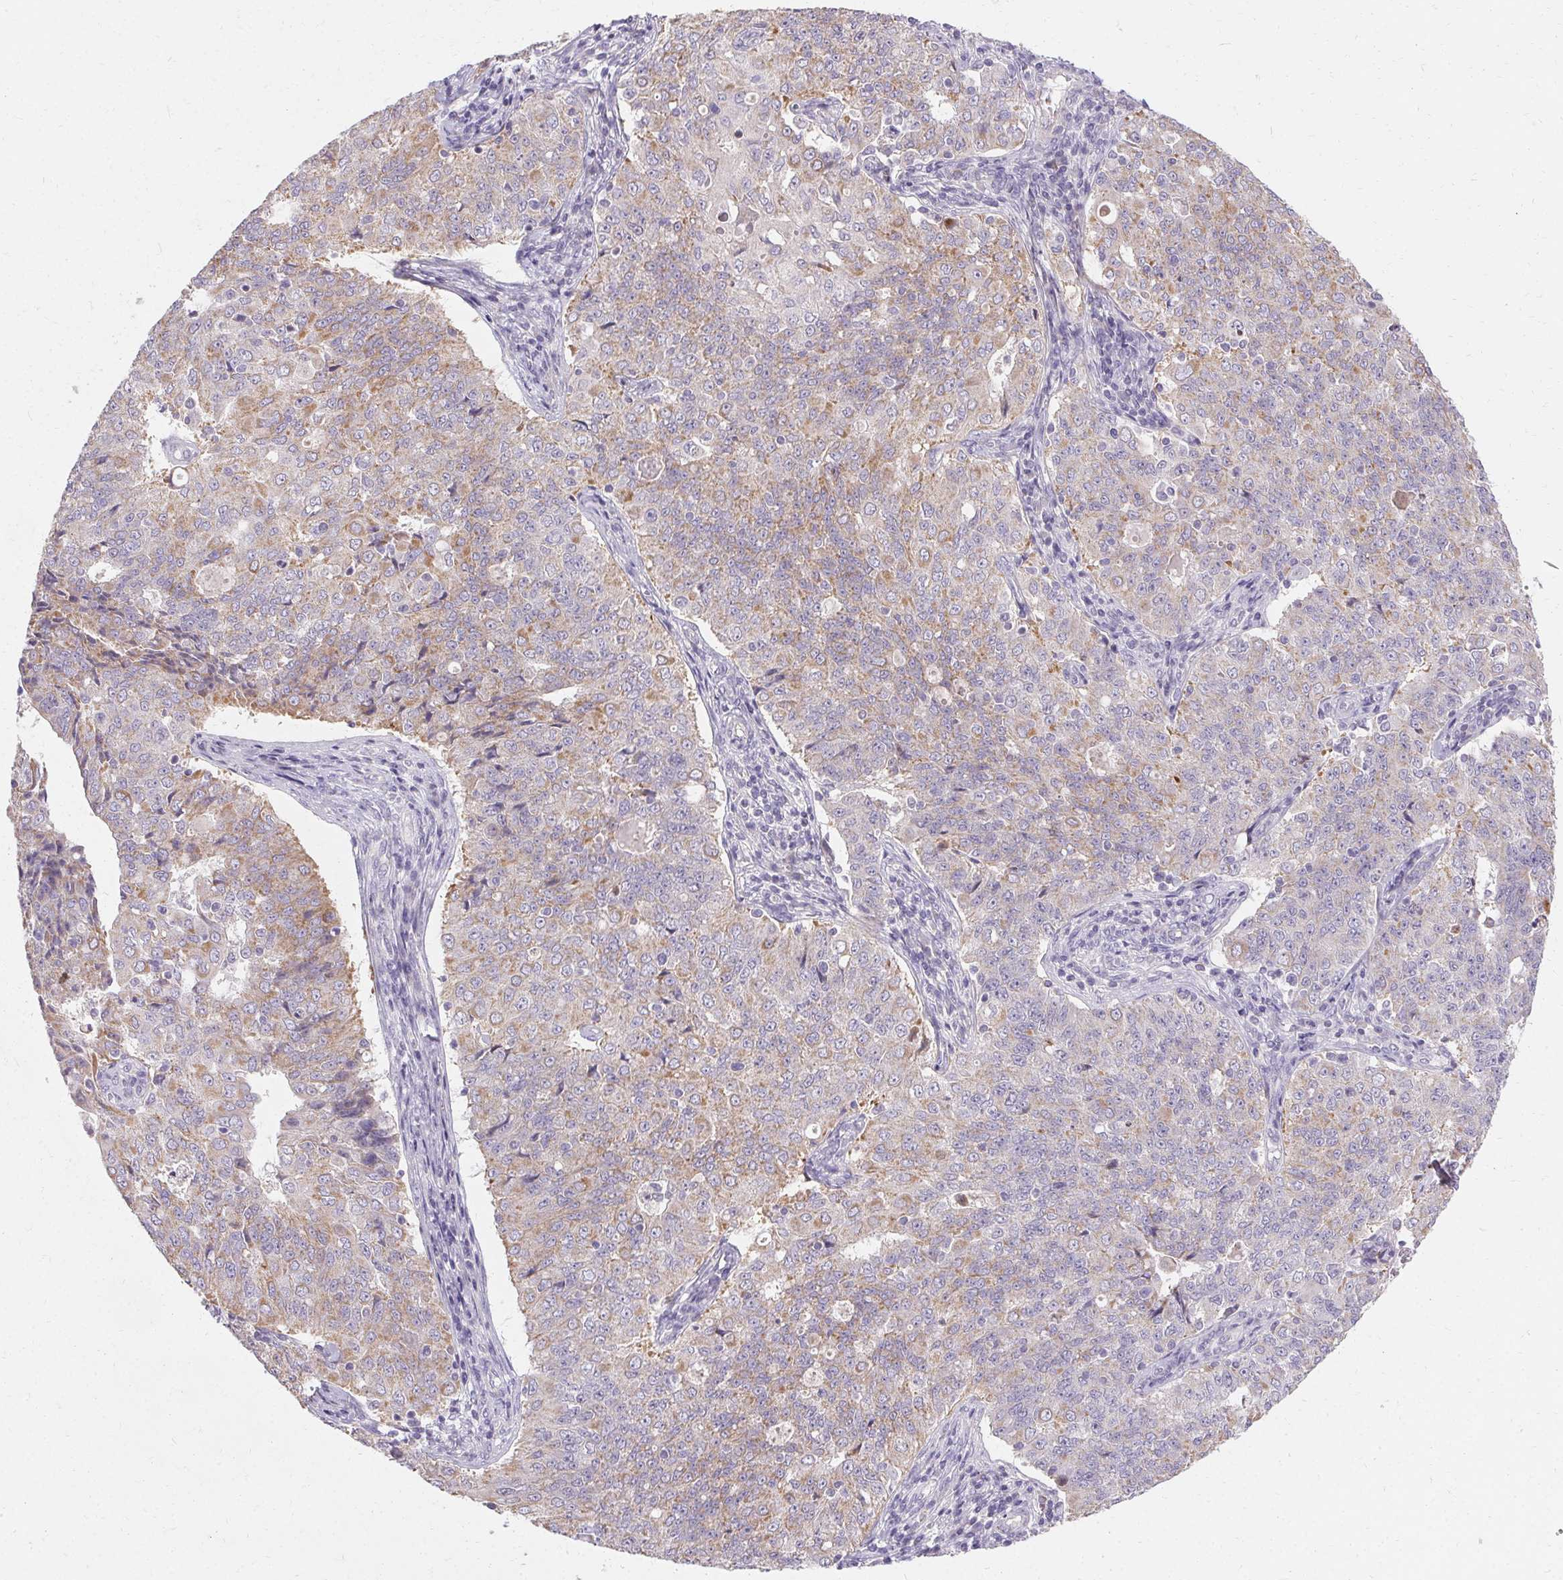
{"staining": {"intensity": "weak", "quantity": "25%-75%", "location": "cytoplasmic/membranous"}, "tissue": "endometrial cancer", "cell_type": "Tumor cells", "image_type": "cancer", "snomed": [{"axis": "morphology", "description": "Adenocarcinoma, NOS"}, {"axis": "topography", "description": "Endometrium"}], "caption": "Human adenocarcinoma (endometrial) stained for a protein (brown) demonstrates weak cytoplasmic/membranous positive staining in approximately 25%-75% of tumor cells.", "gene": "TRIP13", "patient": {"sex": "female", "age": 43}}